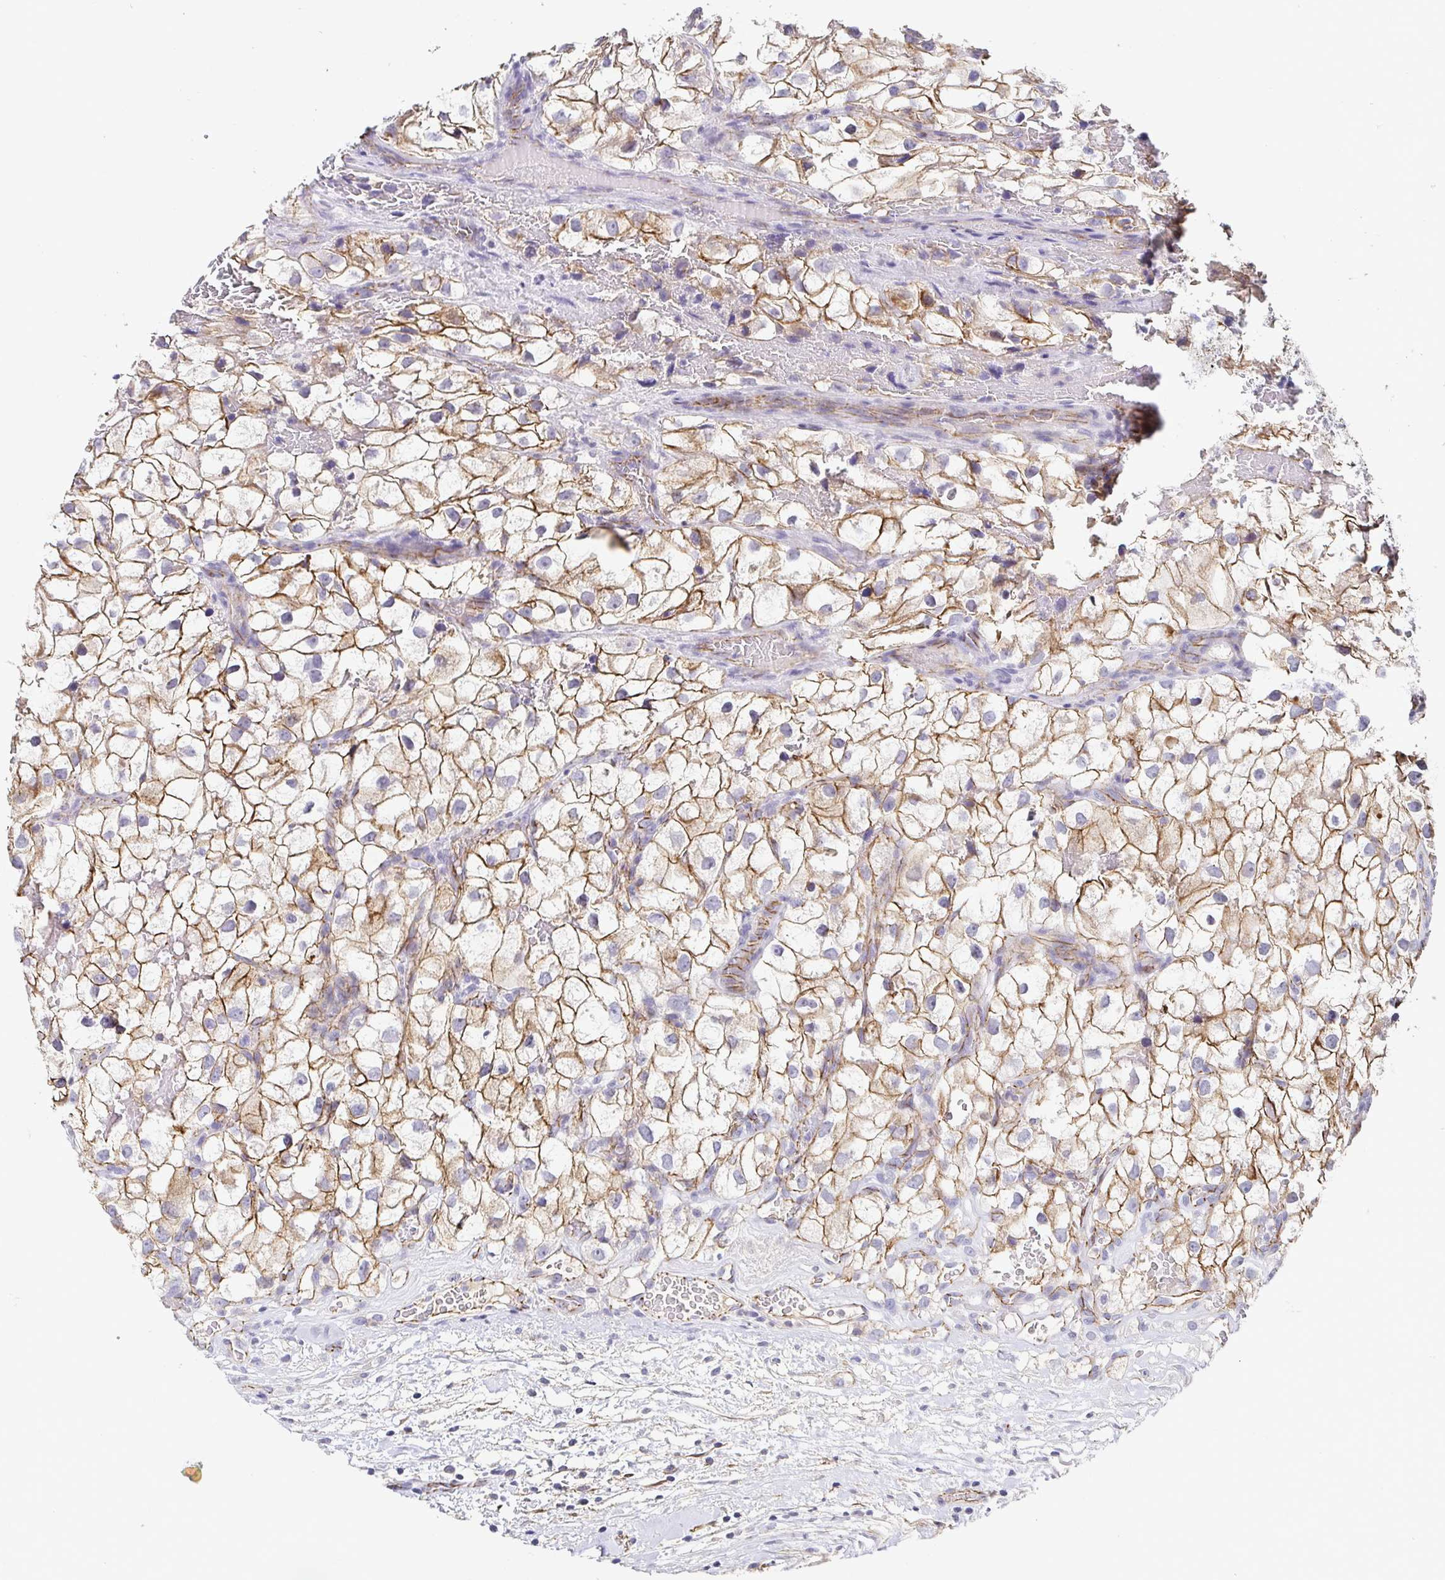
{"staining": {"intensity": "moderate", "quantity": ">75%", "location": "cytoplasmic/membranous"}, "tissue": "renal cancer", "cell_type": "Tumor cells", "image_type": "cancer", "snomed": [{"axis": "morphology", "description": "Adenocarcinoma, NOS"}, {"axis": "topography", "description": "Kidney"}], "caption": "Immunohistochemistry (DAB) staining of renal cancer (adenocarcinoma) shows moderate cytoplasmic/membranous protein staining in about >75% of tumor cells.", "gene": "PIWIL3", "patient": {"sex": "male", "age": 59}}